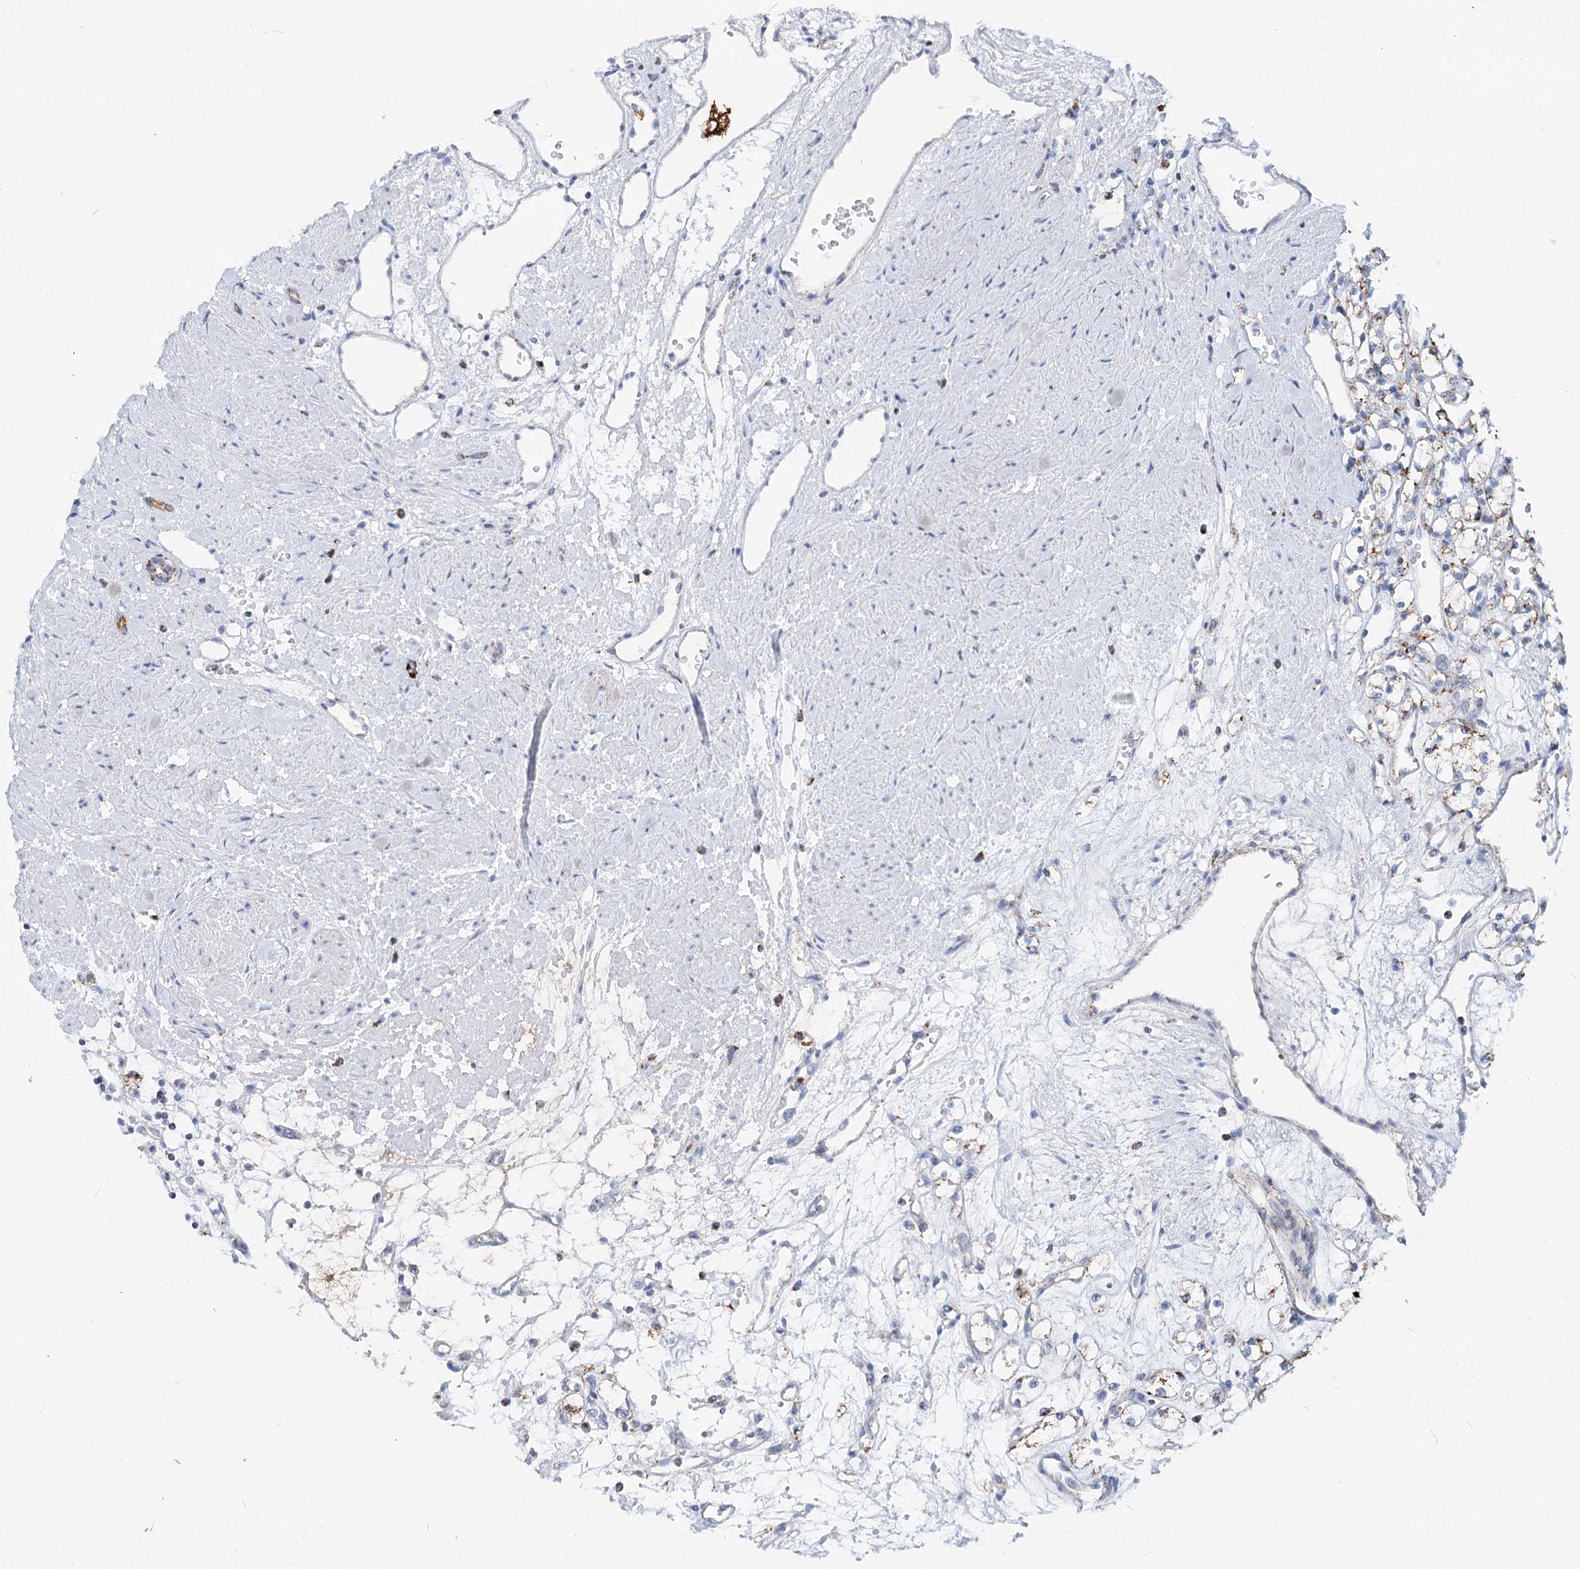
{"staining": {"intensity": "moderate", "quantity": "25%-75%", "location": "cytoplasmic/membranous"}, "tissue": "renal cancer", "cell_type": "Tumor cells", "image_type": "cancer", "snomed": [{"axis": "morphology", "description": "Adenocarcinoma, NOS"}, {"axis": "topography", "description": "Kidney"}], "caption": "Immunohistochemical staining of adenocarcinoma (renal) displays medium levels of moderate cytoplasmic/membranous staining in about 25%-75% of tumor cells.", "gene": "MCCC2", "patient": {"sex": "female", "age": 59}}